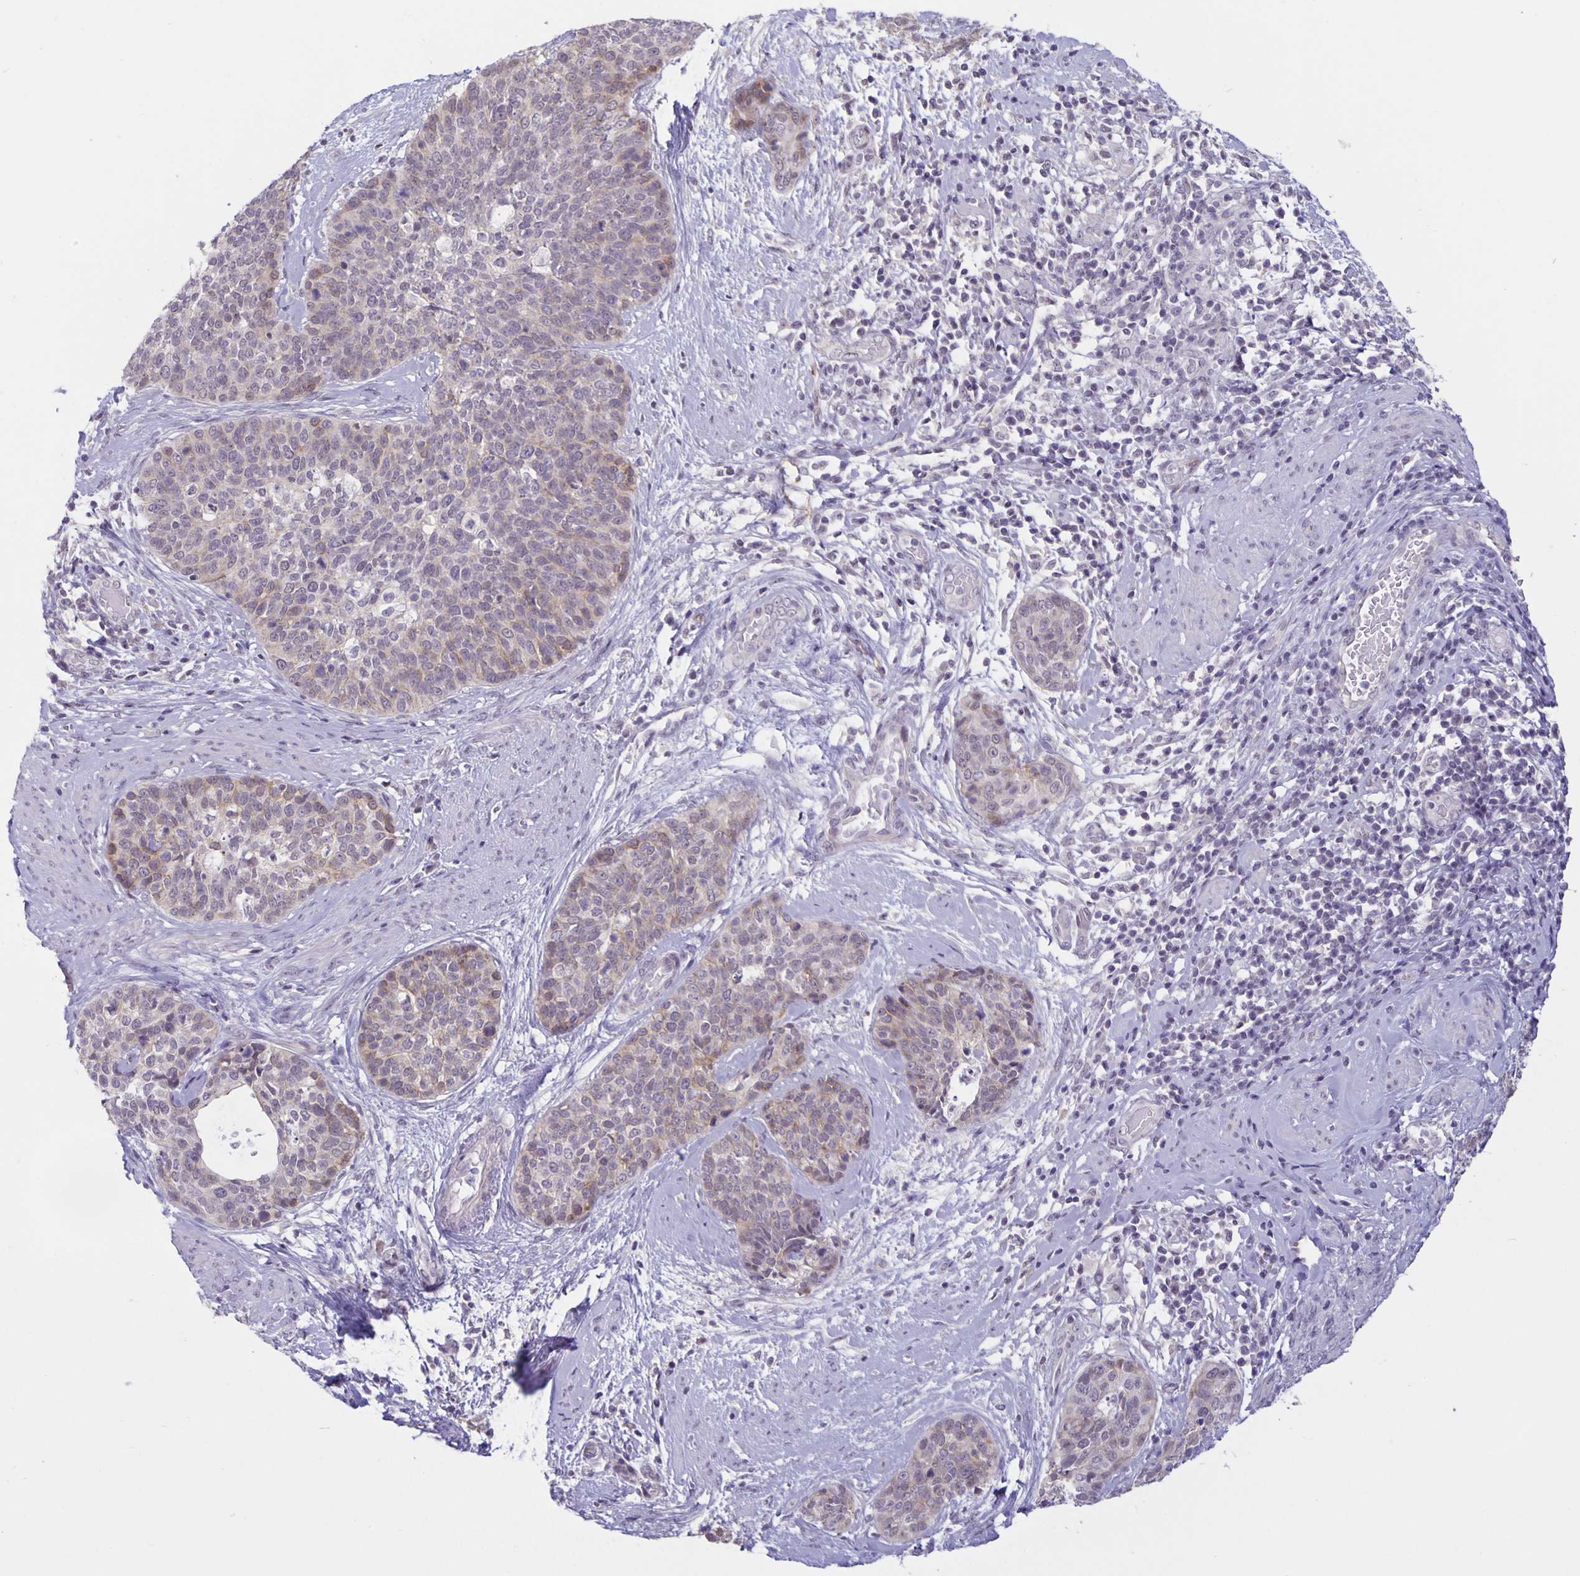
{"staining": {"intensity": "negative", "quantity": "none", "location": "none"}, "tissue": "cervical cancer", "cell_type": "Tumor cells", "image_type": "cancer", "snomed": [{"axis": "morphology", "description": "Squamous cell carcinoma, NOS"}, {"axis": "topography", "description": "Cervix"}], "caption": "Histopathology image shows no protein positivity in tumor cells of cervical squamous cell carcinoma tissue. (Brightfield microscopy of DAB (3,3'-diaminobenzidine) immunohistochemistry (IHC) at high magnification).", "gene": "ARVCF", "patient": {"sex": "female", "age": 69}}